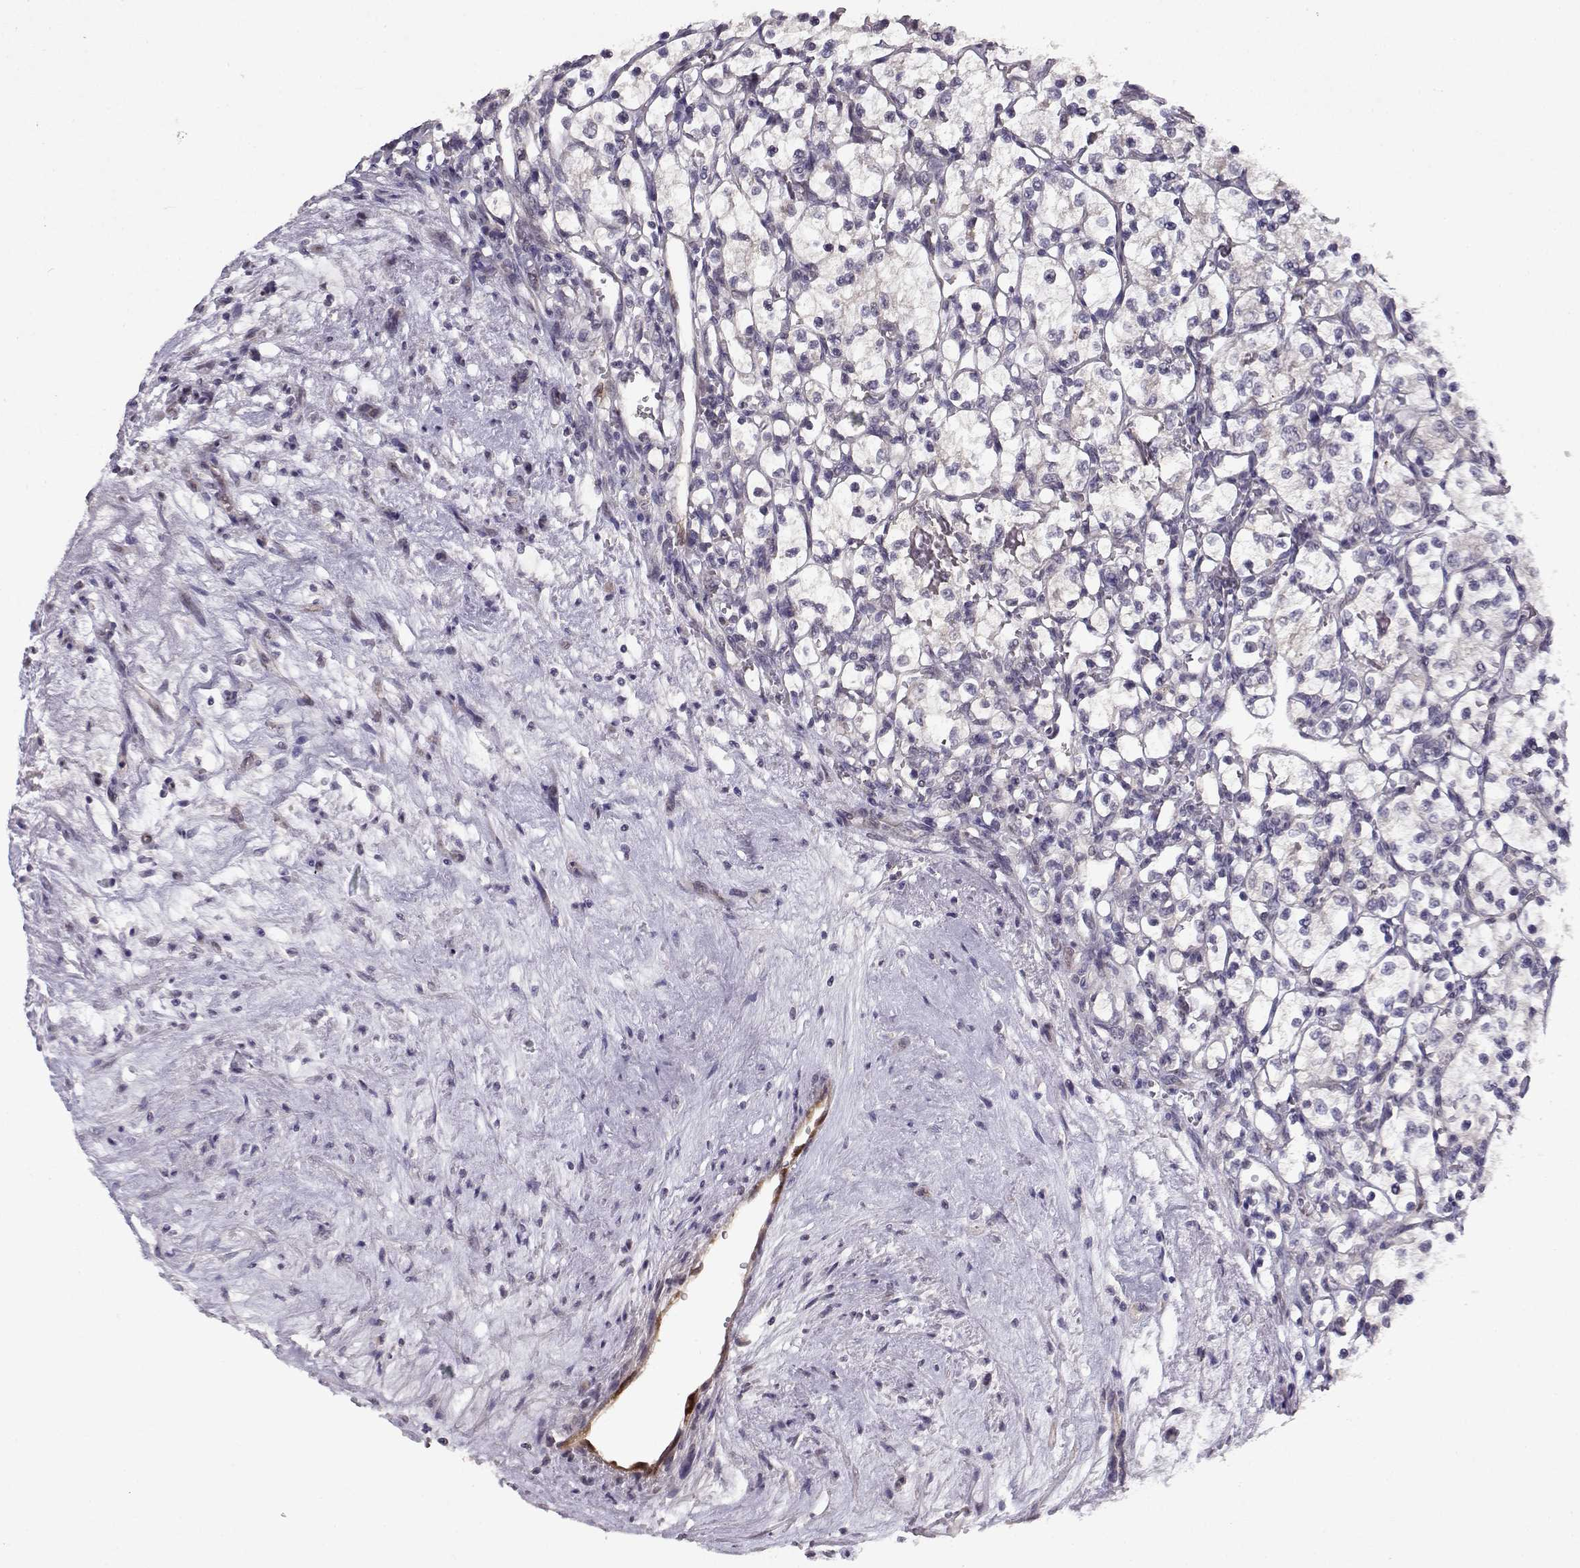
{"staining": {"intensity": "negative", "quantity": "none", "location": "none"}, "tissue": "renal cancer", "cell_type": "Tumor cells", "image_type": "cancer", "snomed": [{"axis": "morphology", "description": "Adenocarcinoma, NOS"}, {"axis": "topography", "description": "Kidney"}], "caption": "Immunohistochemistry (IHC) photomicrograph of human adenocarcinoma (renal) stained for a protein (brown), which shows no staining in tumor cells. Nuclei are stained in blue.", "gene": "BMX", "patient": {"sex": "female", "age": 69}}